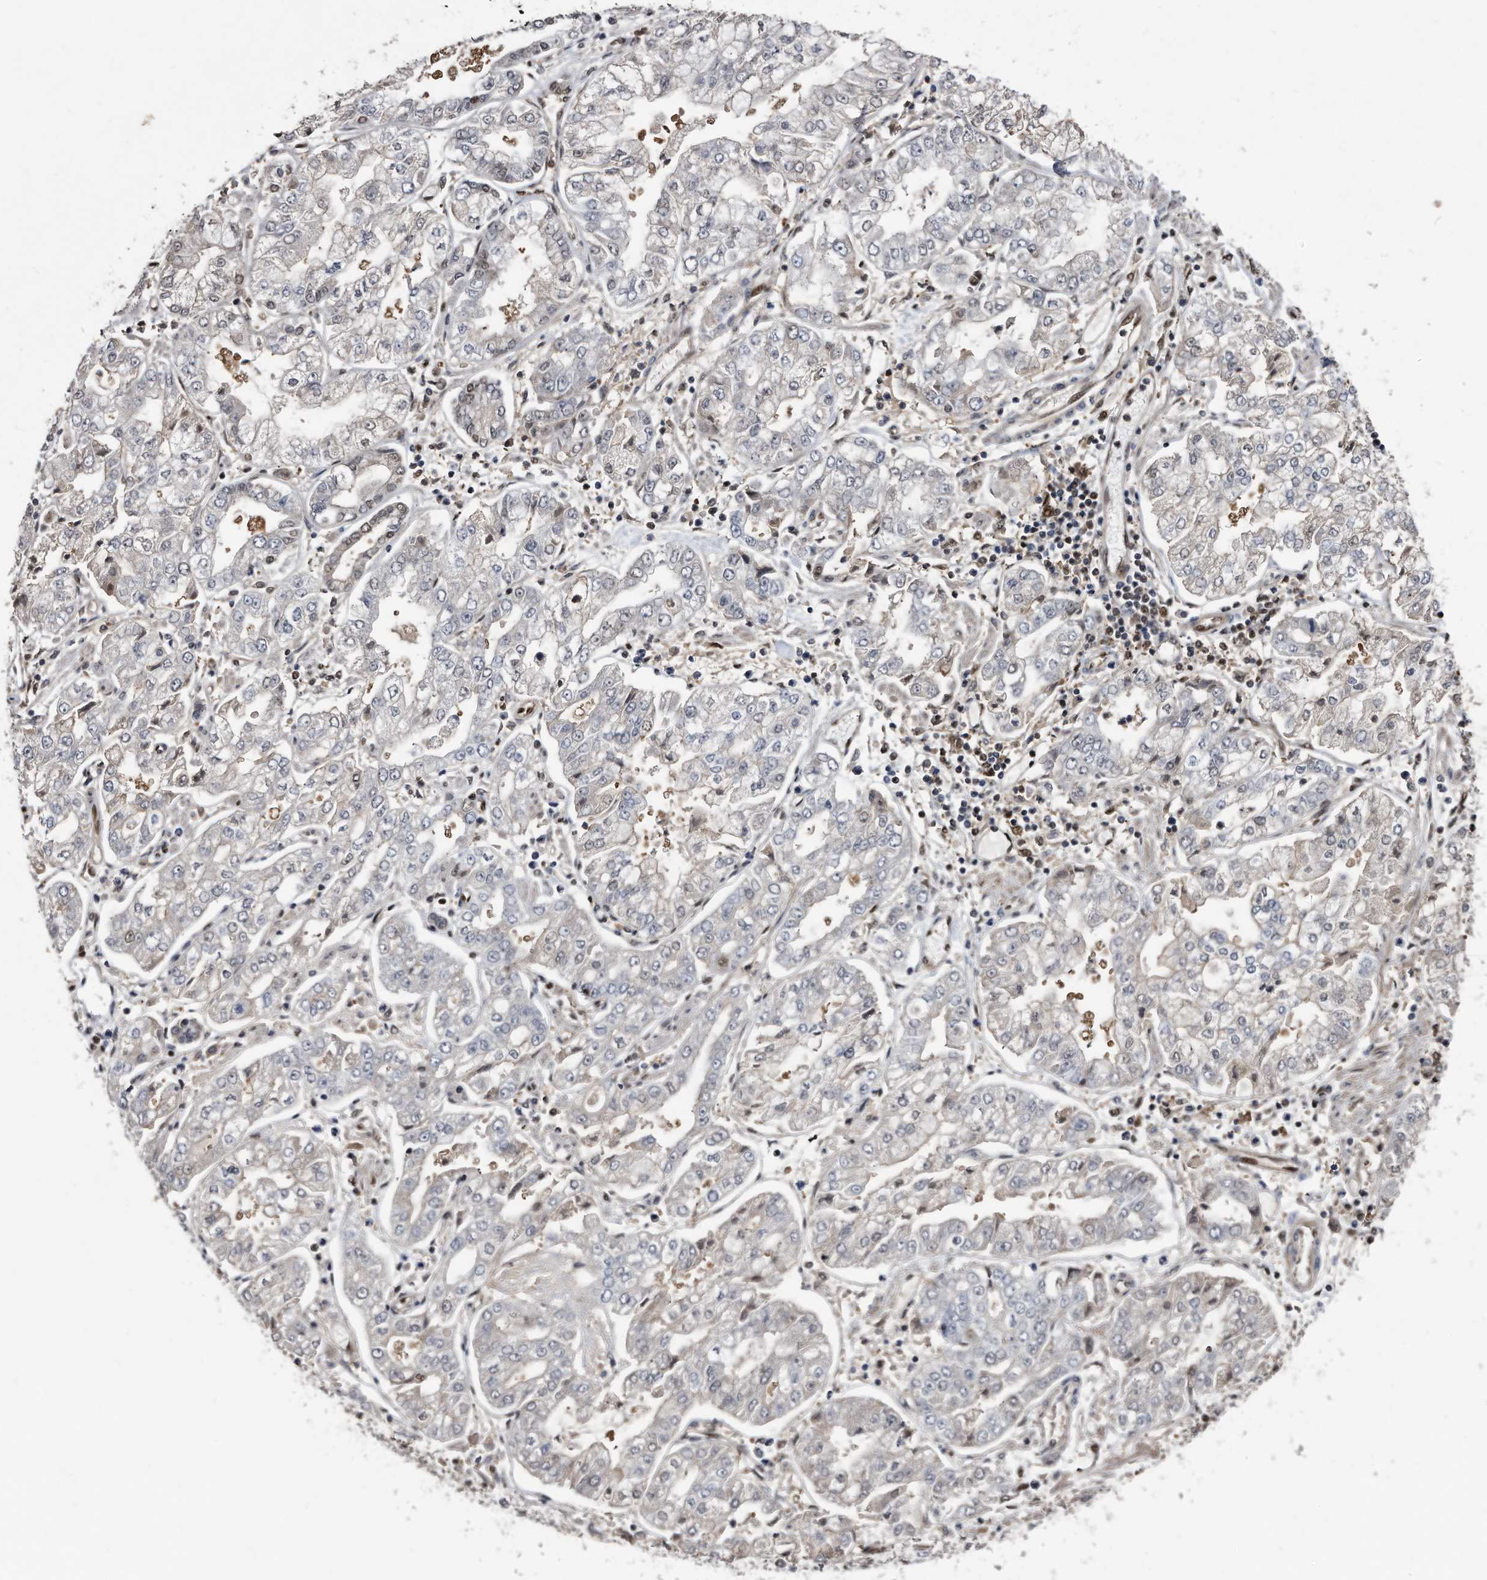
{"staining": {"intensity": "negative", "quantity": "none", "location": "none"}, "tissue": "stomach cancer", "cell_type": "Tumor cells", "image_type": "cancer", "snomed": [{"axis": "morphology", "description": "Adenocarcinoma, NOS"}, {"axis": "topography", "description": "Stomach"}], "caption": "Micrograph shows no significant protein positivity in tumor cells of stomach cancer (adenocarcinoma).", "gene": "RAD23B", "patient": {"sex": "male", "age": 76}}